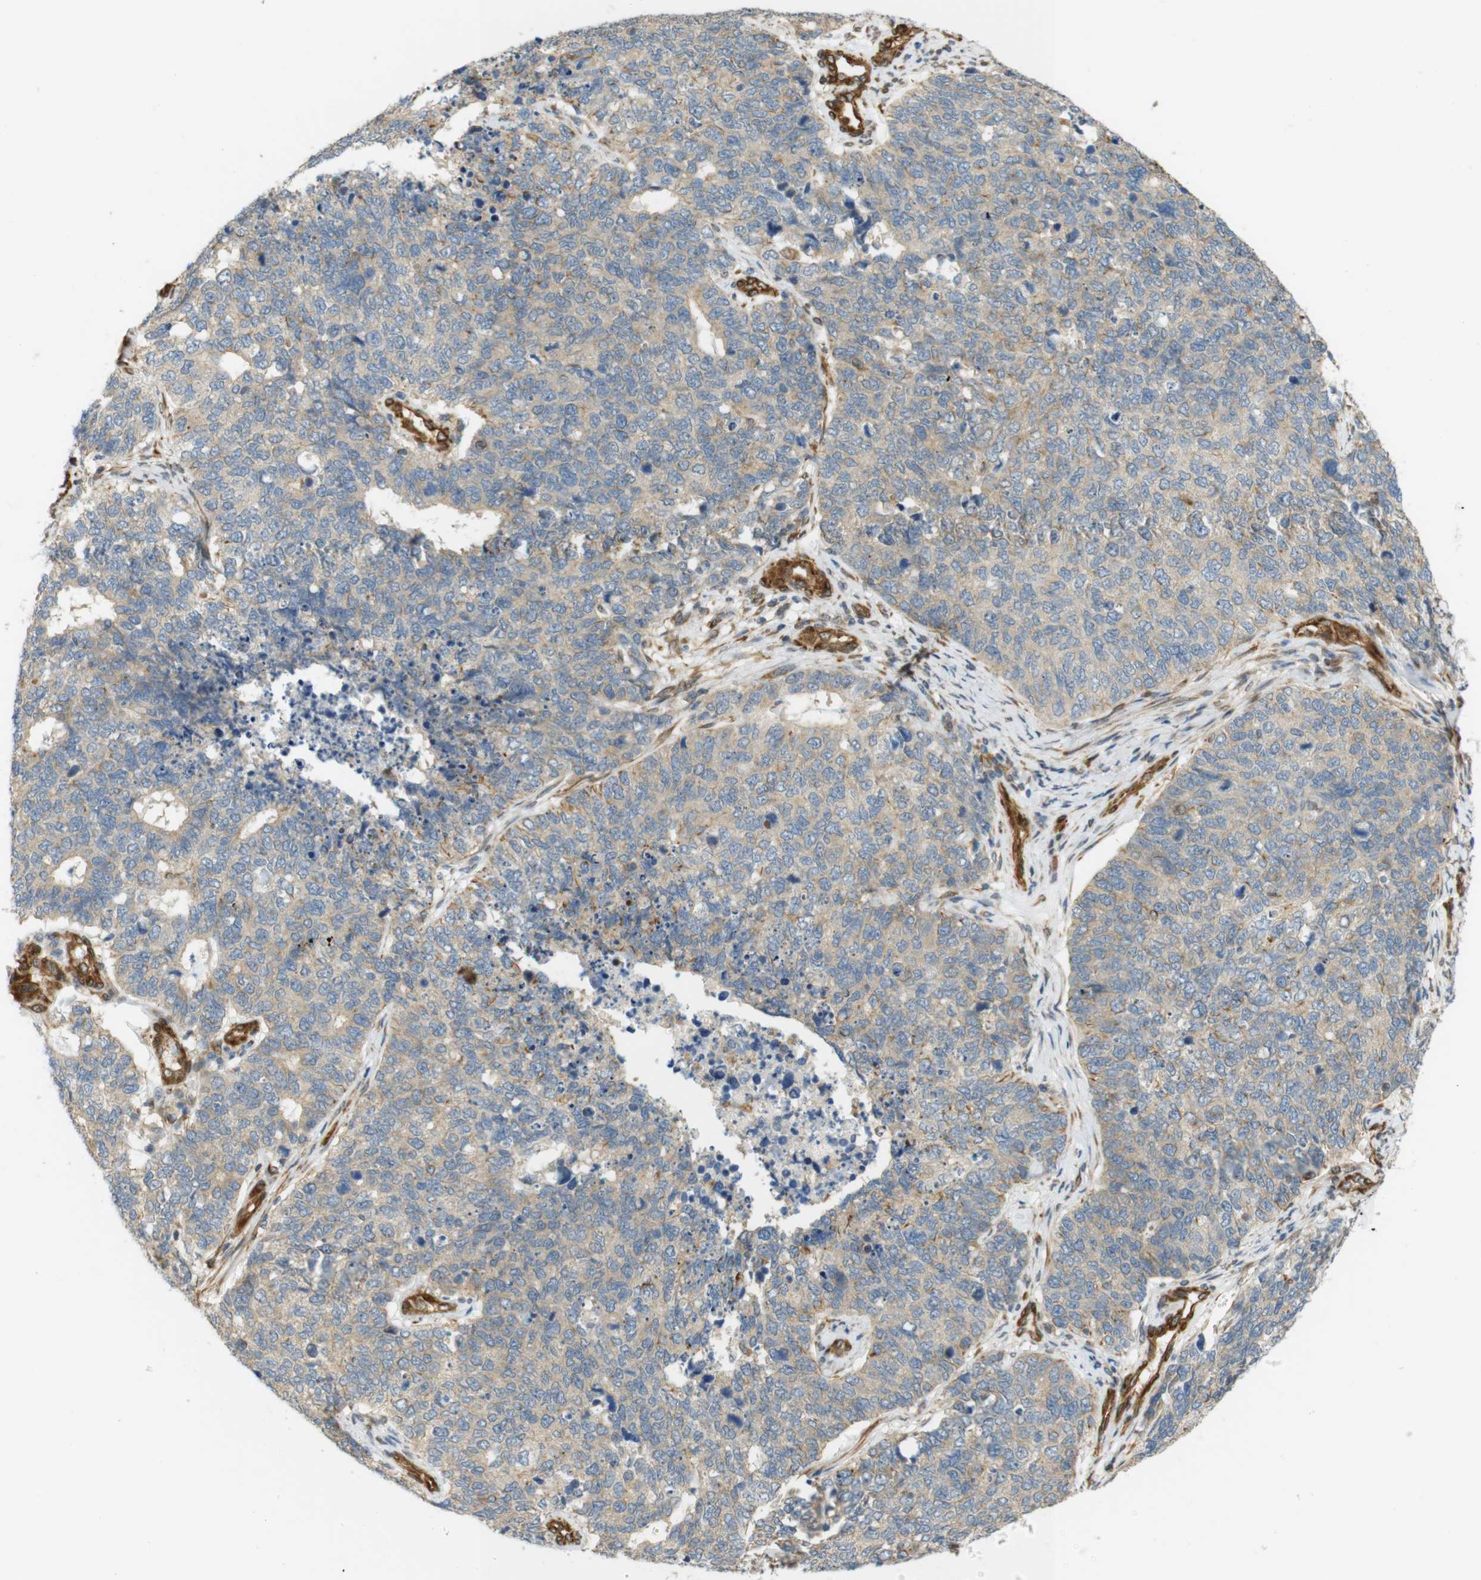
{"staining": {"intensity": "weak", "quantity": ">75%", "location": "cytoplasmic/membranous"}, "tissue": "cervical cancer", "cell_type": "Tumor cells", "image_type": "cancer", "snomed": [{"axis": "morphology", "description": "Squamous cell carcinoma, NOS"}, {"axis": "topography", "description": "Cervix"}], "caption": "A photomicrograph of human cervical cancer stained for a protein displays weak cytoplasmic/membranous brown staining in tumor cells.", "gene": "CYTH3", "patient": {"sex": "female", "age": 63}}